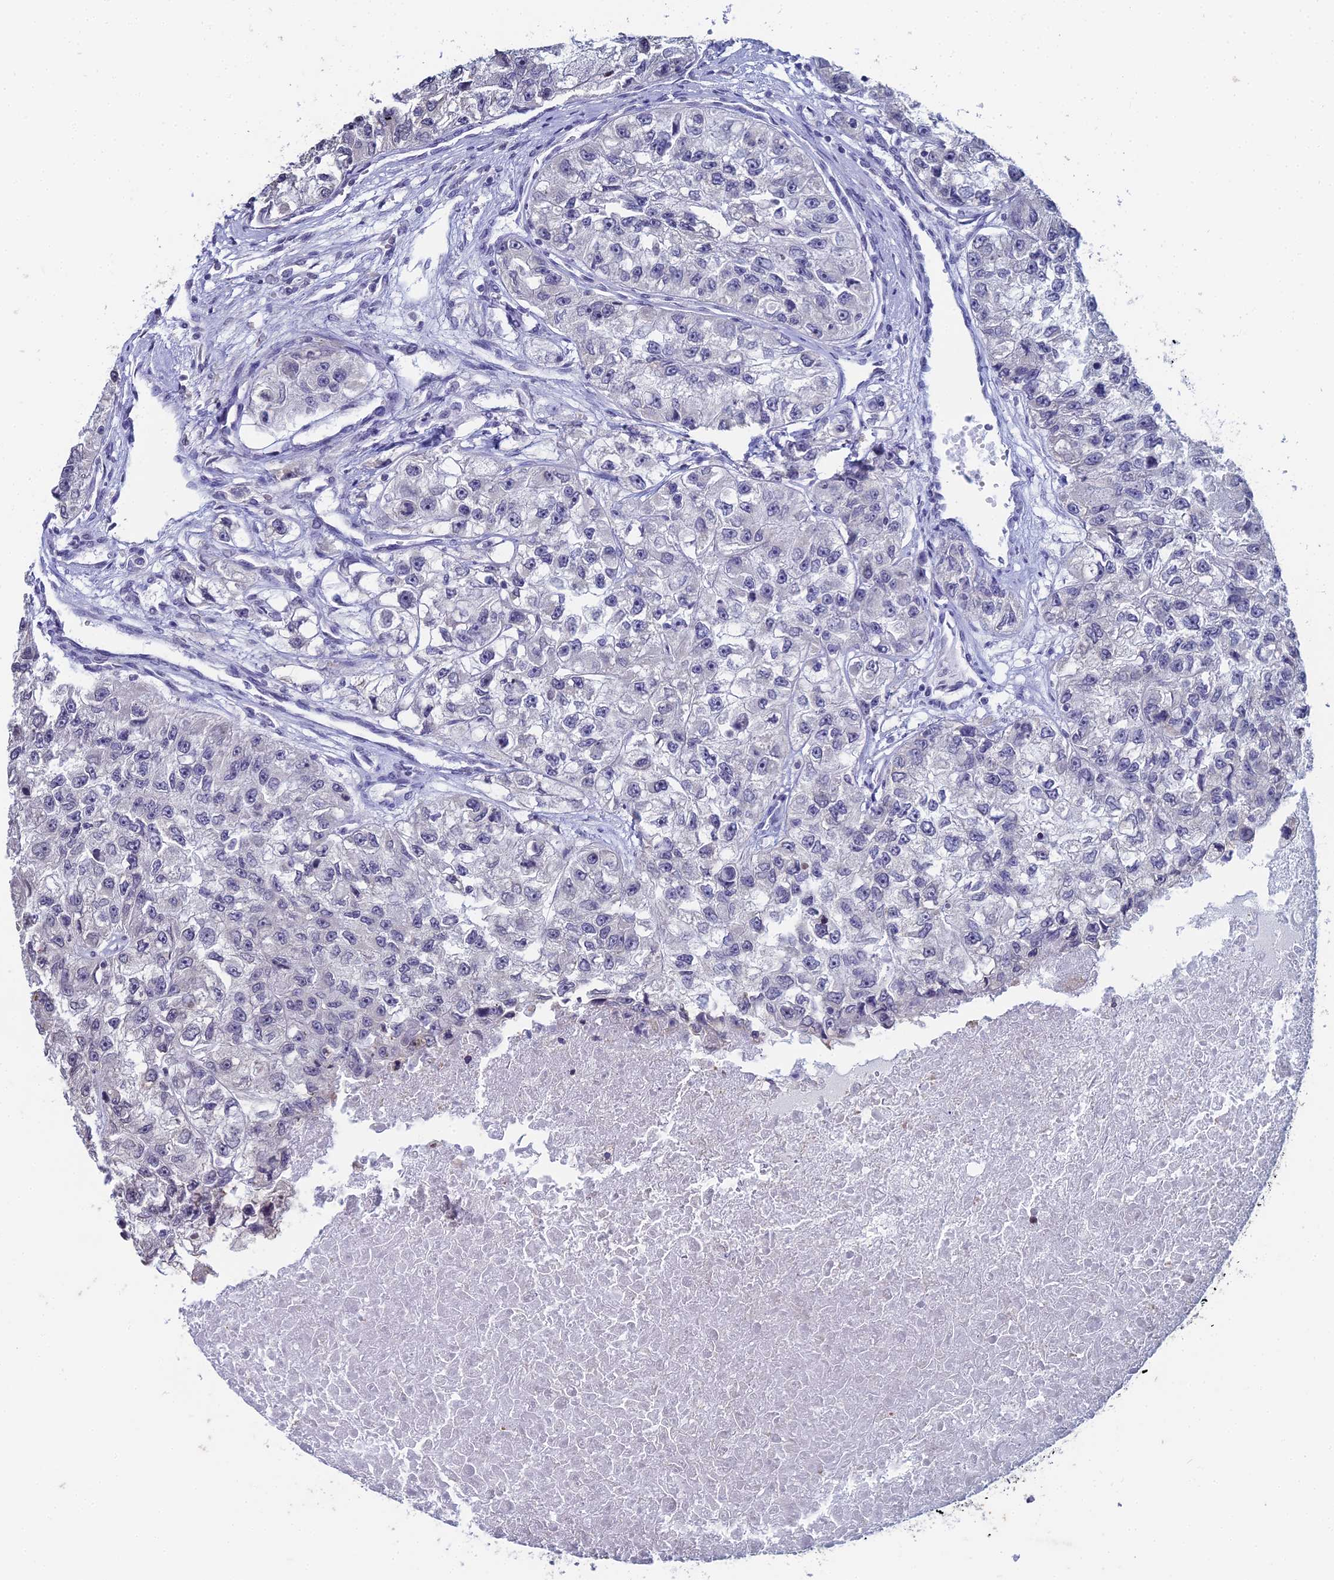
{"staining": {"intensity": "negative", "quantity": "none", "location": "none"}, "tissue": "renal cancer", "cell_type": "Tumor cells", "image_type": "cancer", "snomed": [{"axis": "morphology", "description": "Adenocarcinoma, NOS"}, {"axis": "topography", "description": "Kidney"}], "caption": "Immunohistochemical staining of renal adenocarcinoma displays no significant positivity in tumor cells.", "gene": "PRR22", "patient": {"sex": "male", "age": 63}}